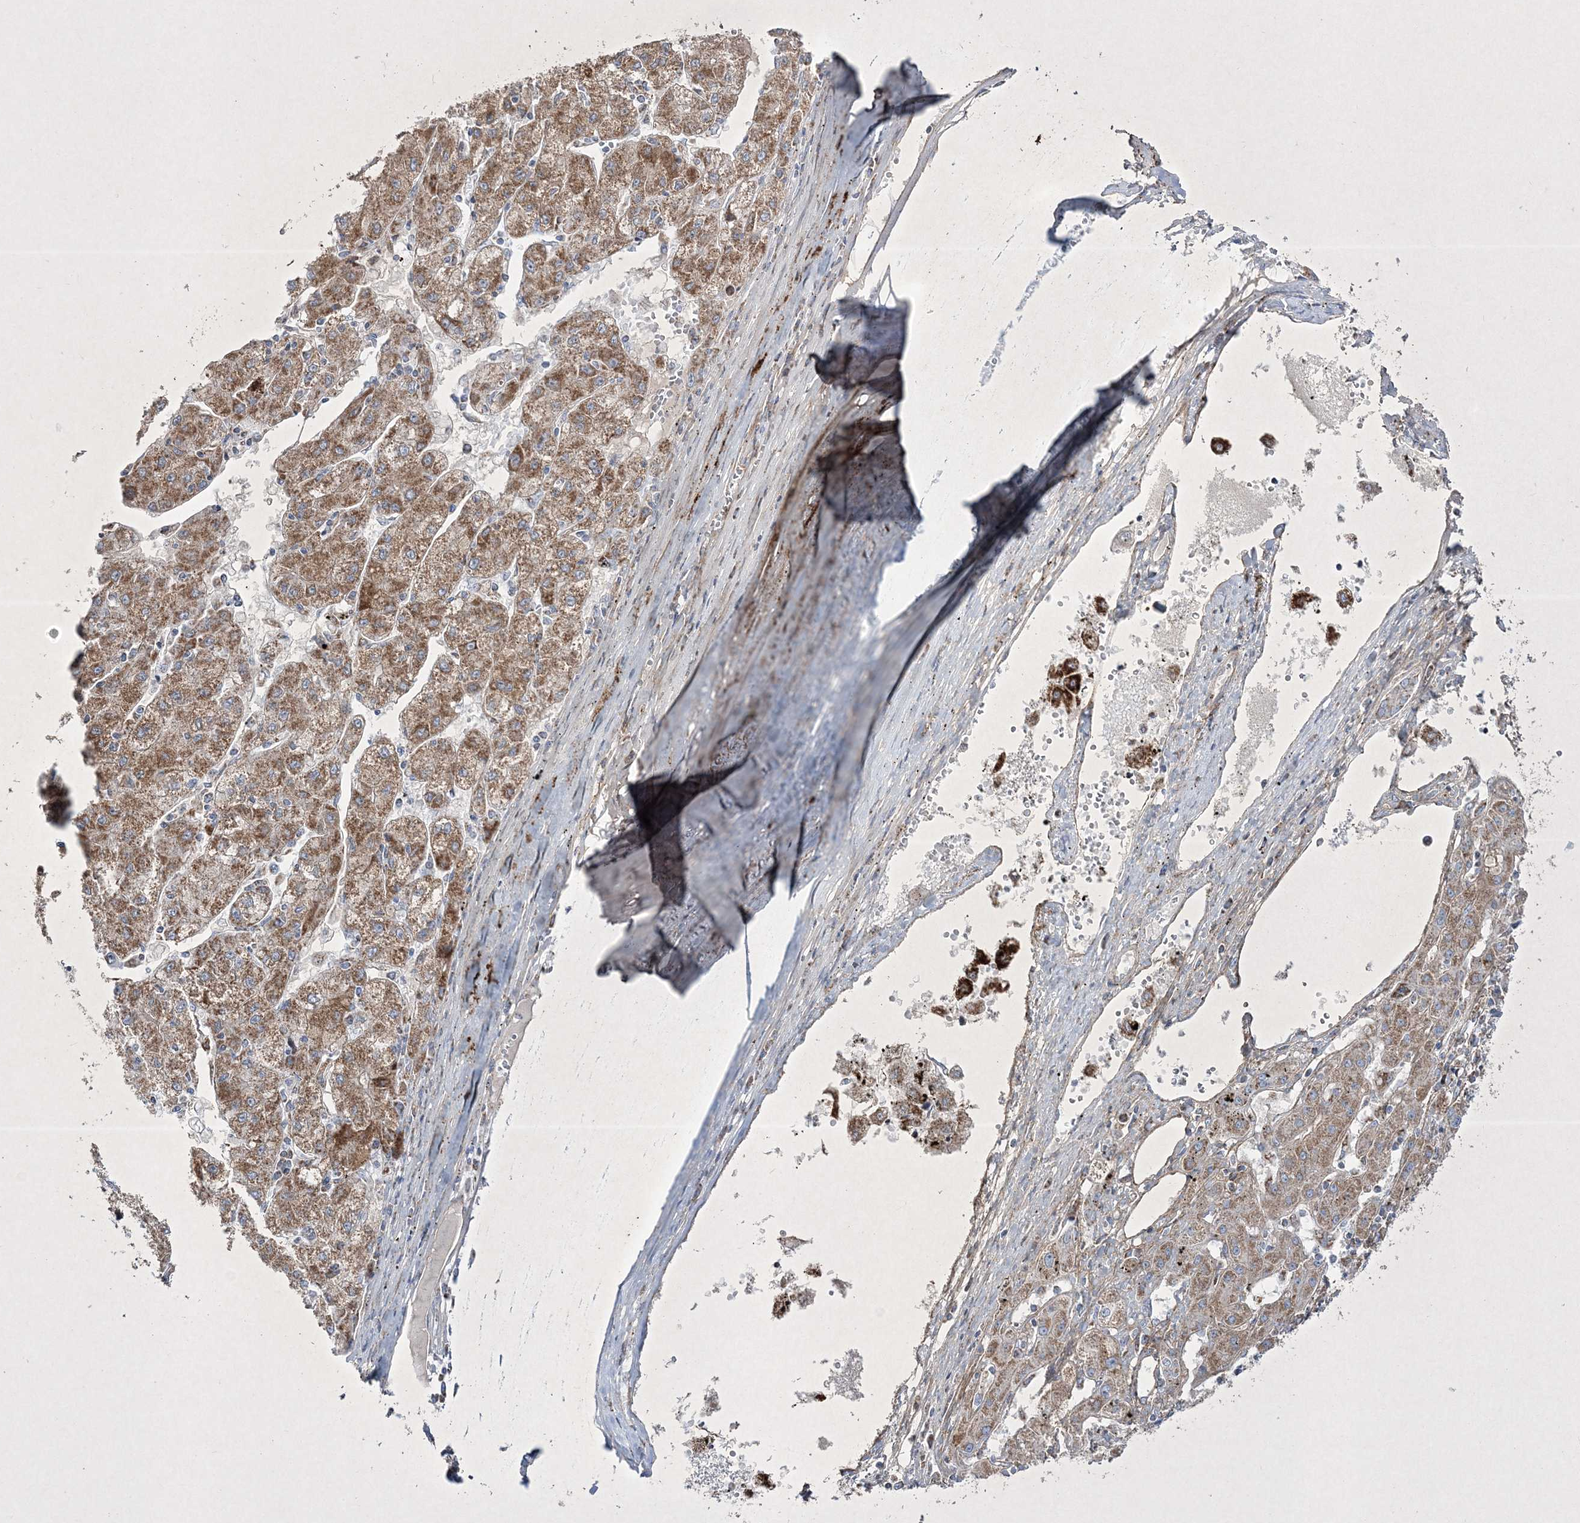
{"staining": {"intensity": "moderate", "quantity": ">75%", "location": "cytoplasmic/membranous"}, "tissue": "liver cancer", "cell_type": "Tumor cells", "image_type": "cancer", "snomed": [{"axis": "morphology", "description": "Carcinoma, Hepatocellular, NOS"}, {"axis": "topography", "description": "Liver"}], "caption": "Tumor cells exhibit moderate cytoplasmic/membranous staining in approximately >75% of cells in hepatocellular carcinoma (liver). (DAB IHC, brown staining for protein, blue staining for nuclei).", "gene": "RICTOR", "patient": {"sex": "male", "age": 72}}